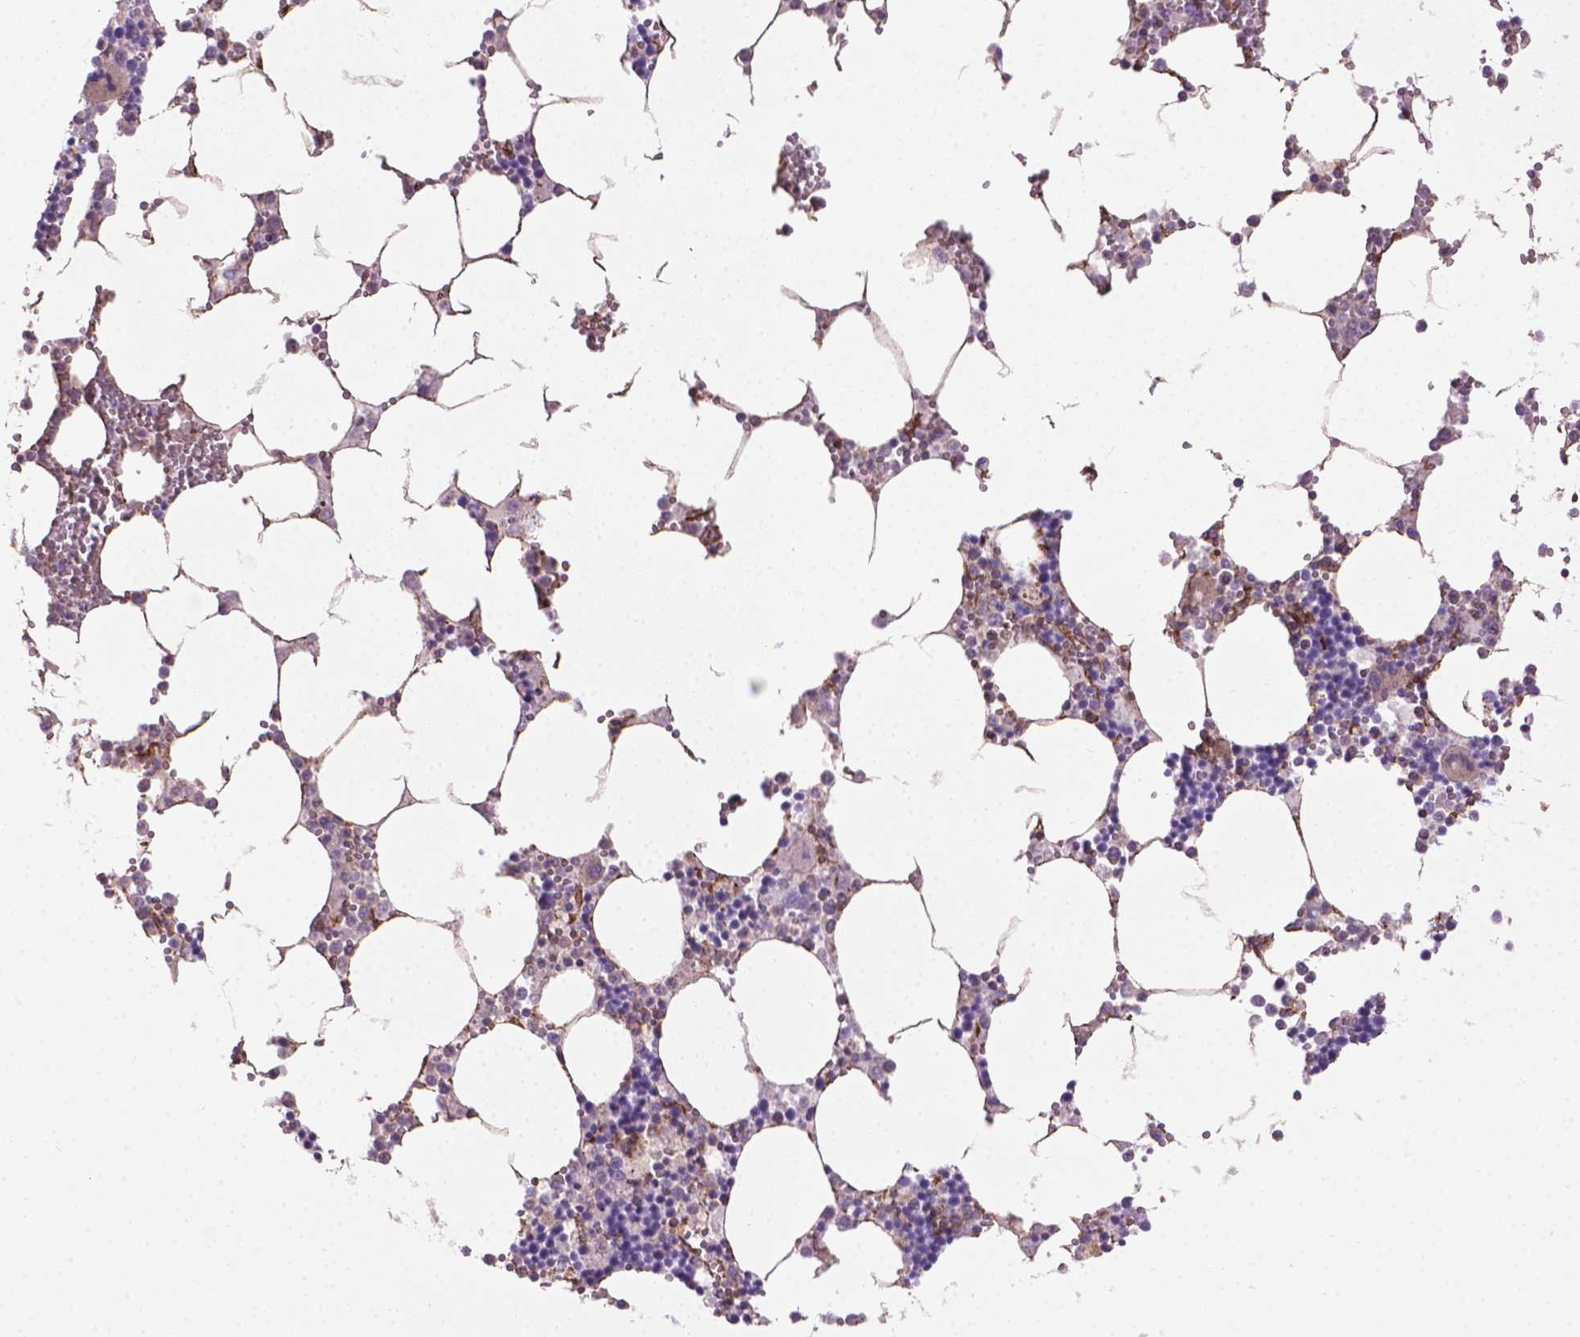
{"staining": {"intensity": "negative", "quantity": "none", "location": "none"}, "tissue": "bone marrow", "cell_type": "Hematopoietic cells", "image_type": "normal", "snomed": [{"axis": "morphology", "description": "Normal tissue, NOS"}, {"axis": "topography", "description": "Bone marrow"}], "caption": "An image of human bone marrow is negative for staining in hematopoietic cells. (DAB (3,3'-diaminobenzidine) immunohistochemistry visualized using brightfield microscopy, high magnification).", "gene": "TENT5A", "patient": {"sex": "male", "age": 54}}